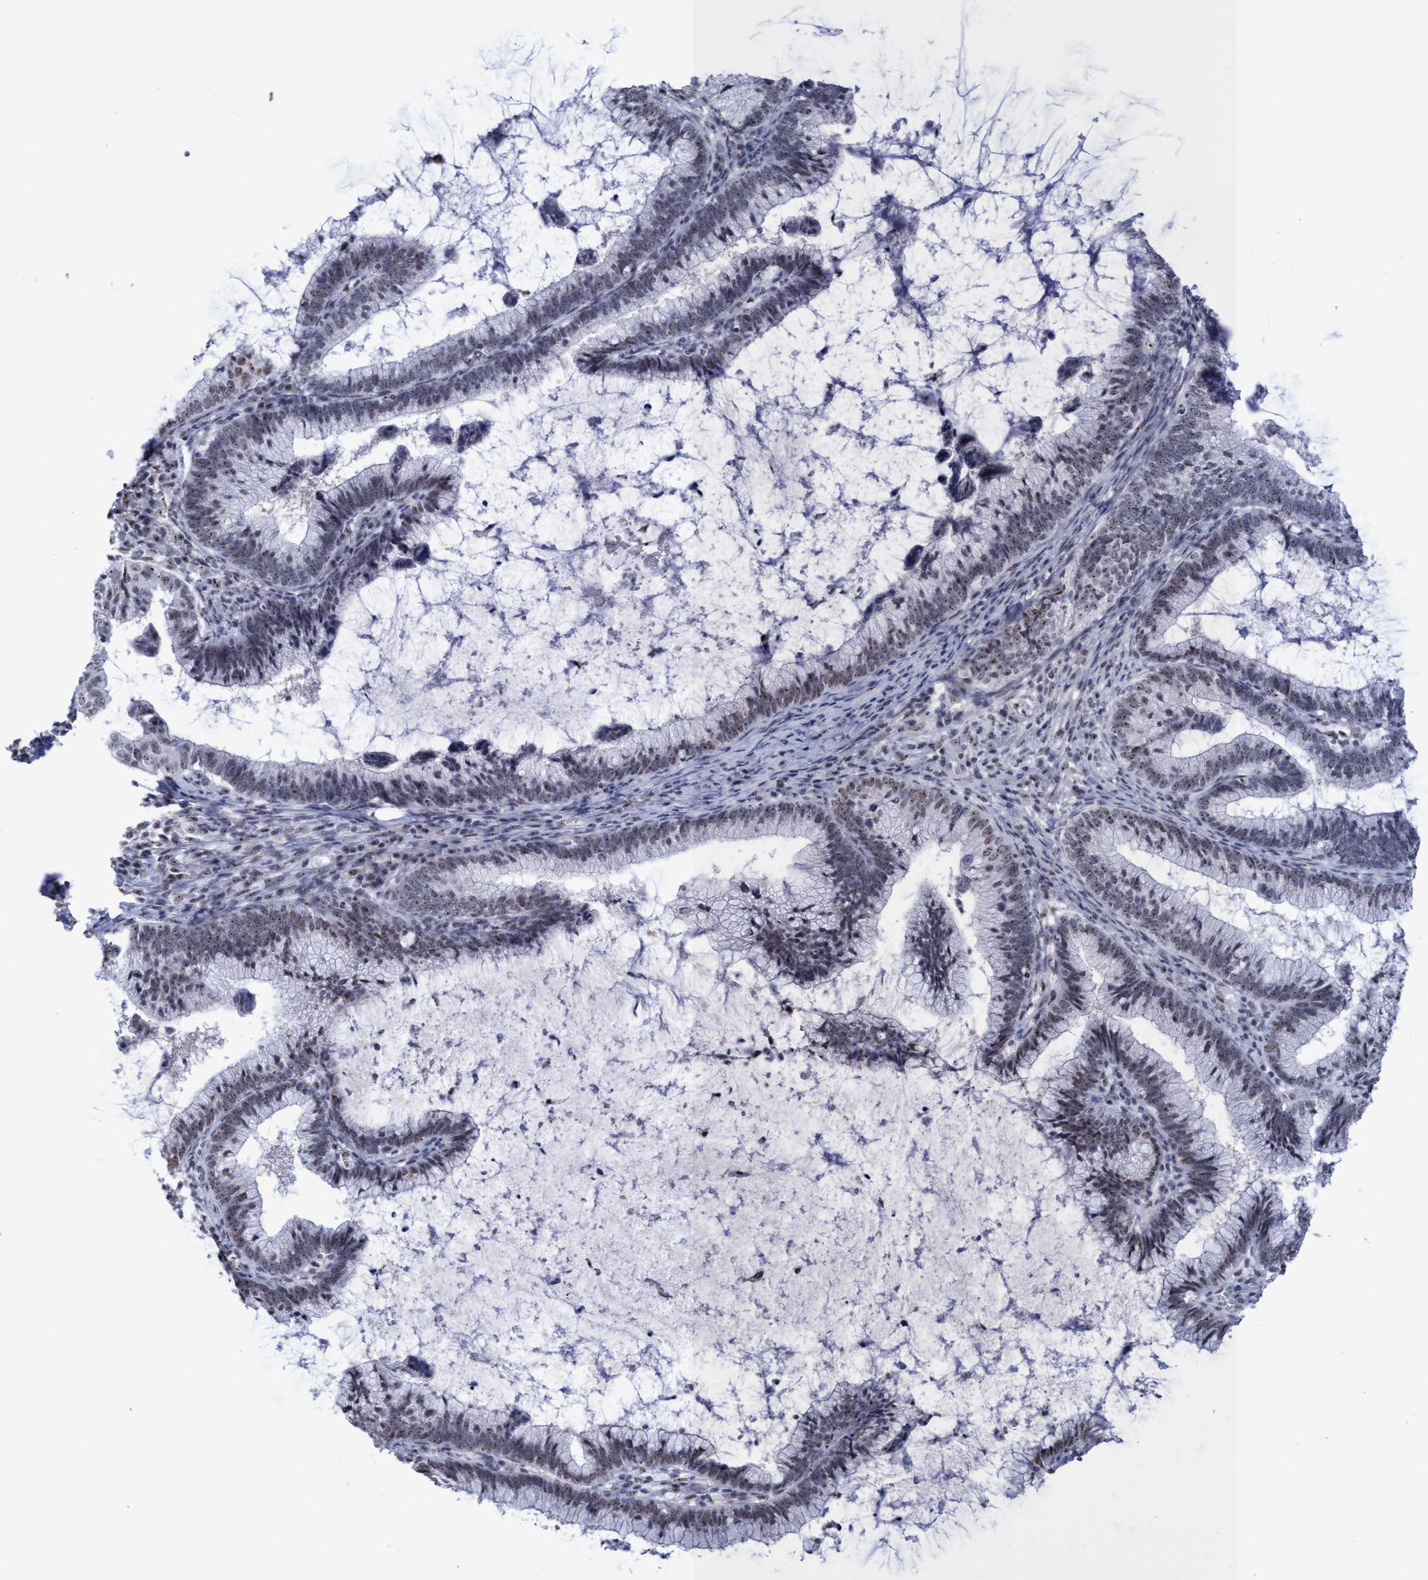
{"staining": {"intensity": "weak", "quantity": "25%-75%", "location": "nuclear"}, "tissue": "cervical cancer", "cell_type": "Tumor cells", "image_type": "cancer", "snomed": [{"axis": "morphology", "description": "Adenocarcinoma, NOS"}, {"axis": "topography", "description": "Cervix"}], "caption": "Immunohistochemistry of human cervical adenocarcinoma shows low levels of weak nuclear expression in approximately 25%-75% of tumor cells. The staining was performed using DAB, with brown indicating positive protein expression. Nuclei are stained blue with hematoxylin.", "gene": "EFCAB10", "patient": {"sex": "female", "age": 36}}